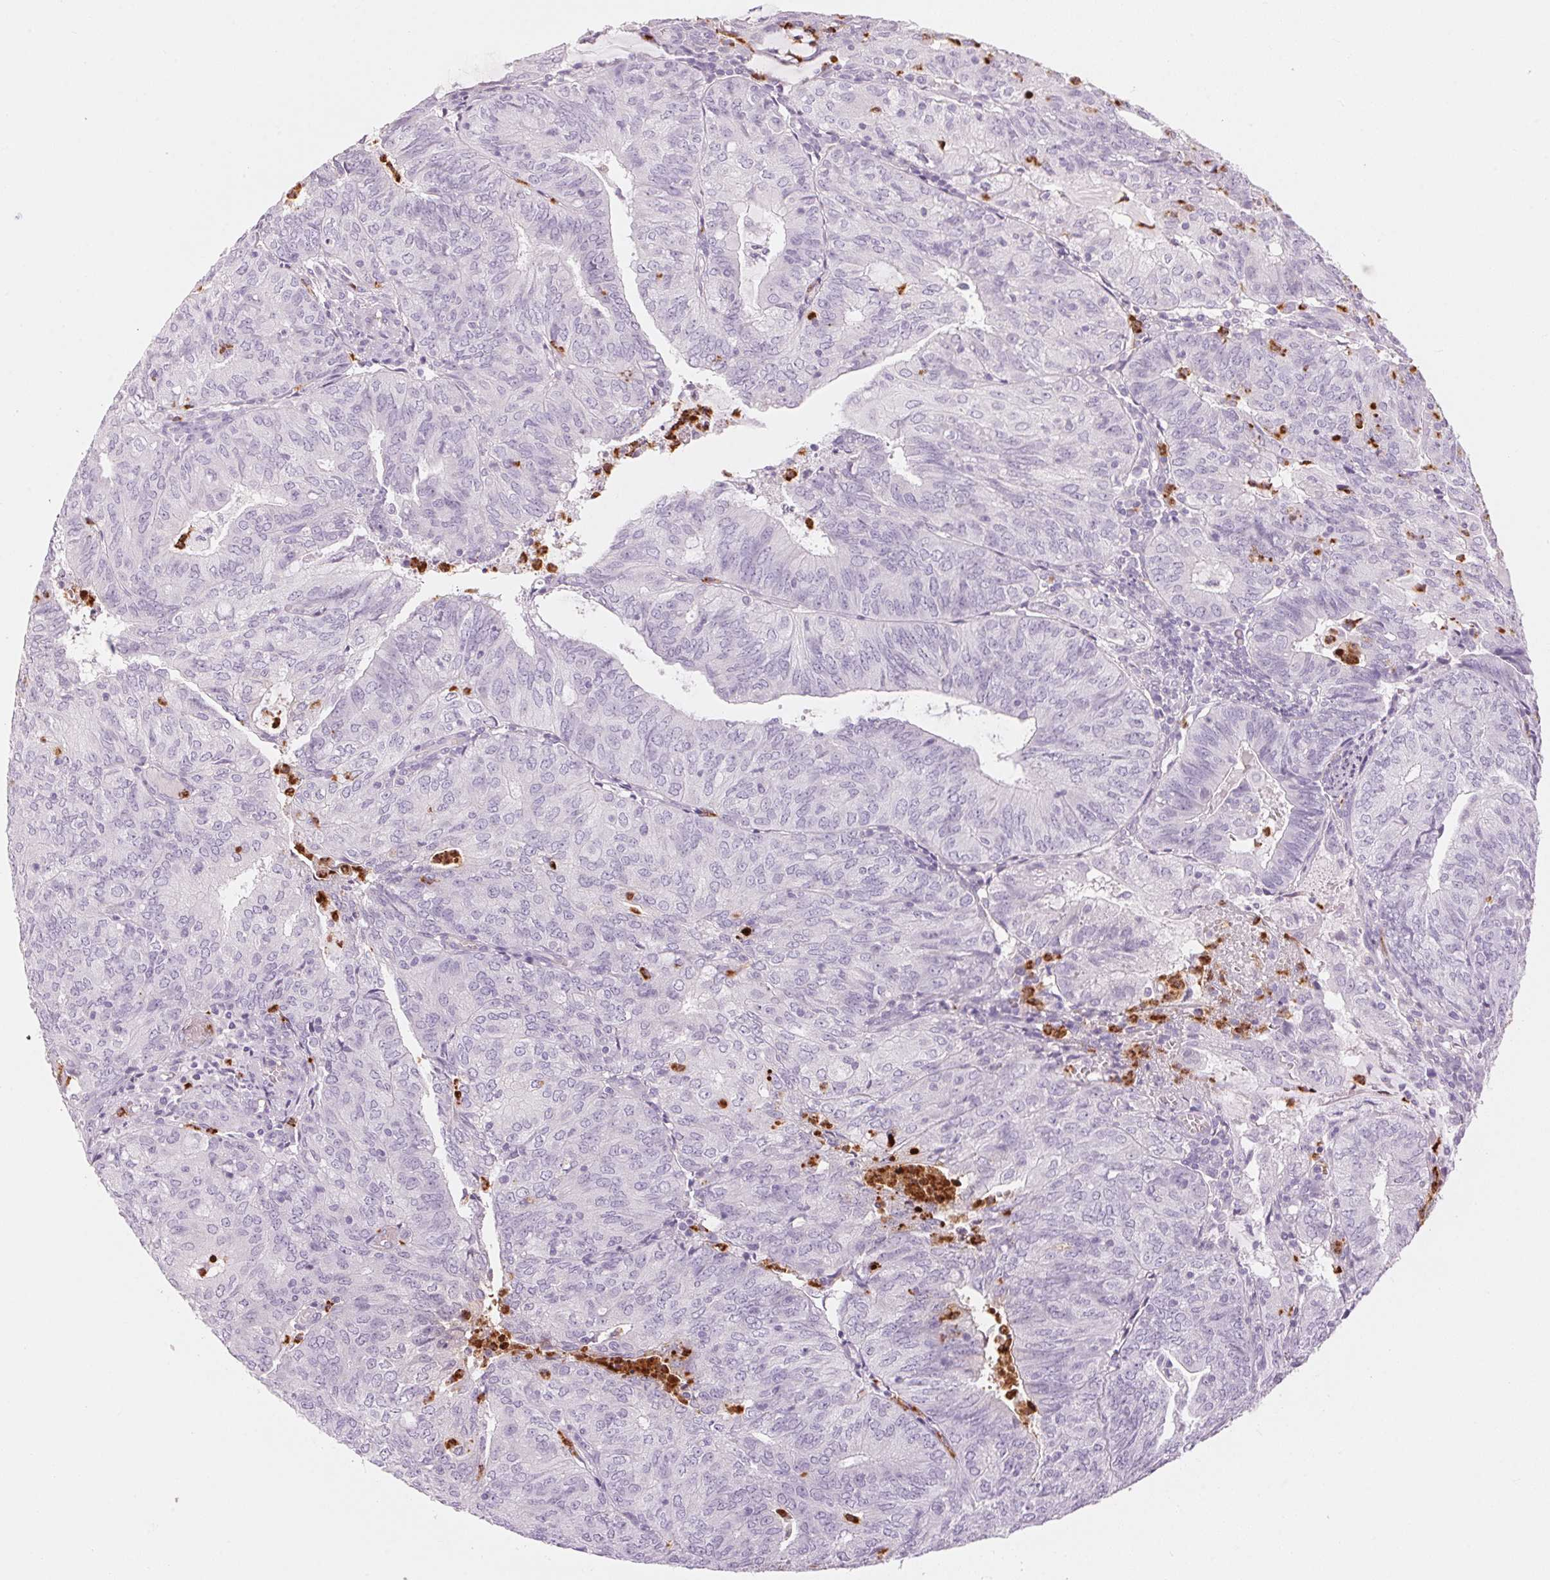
{"staining": {"intensity": "negative", "quantity": "none", "location": "none"}, "tissue": "endometrial cancer", "cell_type": "Tumor cells", "image_type": "cancer", "snomed": [{"axis": "morphology", "description": "Adenocarcinoma, NOS"}, {"axis": "topography", "description": "Endometrium"}], "caption": "Tumor cells show no significant positivity in adenocarcinoma (endometrial).", "gene": "KLK7", "patient": {"sex": "female", "age": 82}}